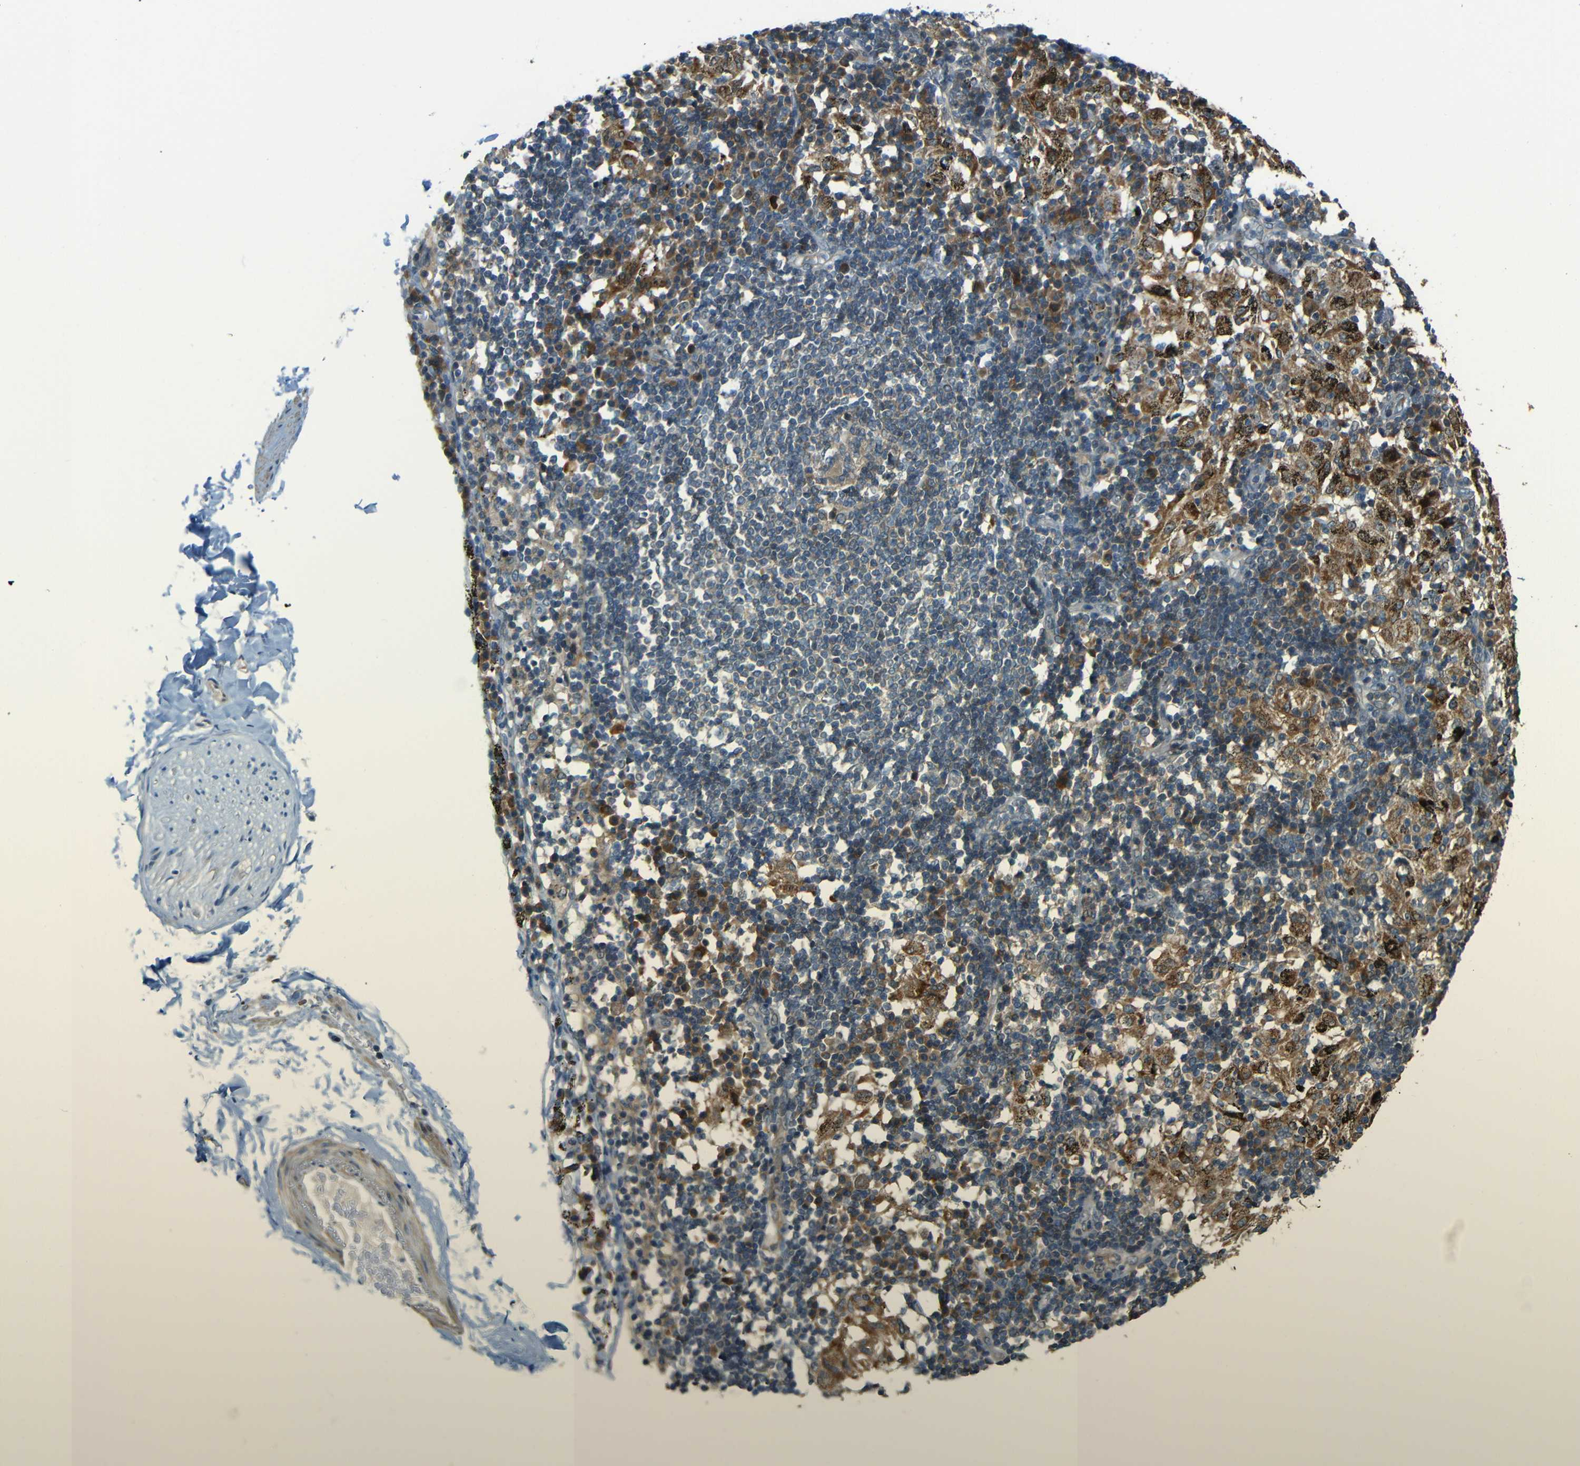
{"staining": {"intensity": "moderate", "quantity": "25%-75%", "location": "cytoplasmic/membranous"}, "tissue": "adipose tissue", "cell_type": "Adipocytes", "image_type": "normal", "snomed": [{"axis": "morphology", "description": "Normal tissue, NOS"}, {"axis": "topography", "description": "Cartilage tissue"}, {"axis": "topography", "description": "Bronchus"}], "caption": "Adipocytes reveal medium levels of moderate cytoplasmic/membranous staining in approximately 25%-75% of cells in benign human adipose tissue. The protein of interest is stained brown, and the nuclei are stained in blue (DAB IHC with brightfield microscopy, high magnification).", "gene": "FNDC3A", "patient": {"sex": "female", "age": 73}}